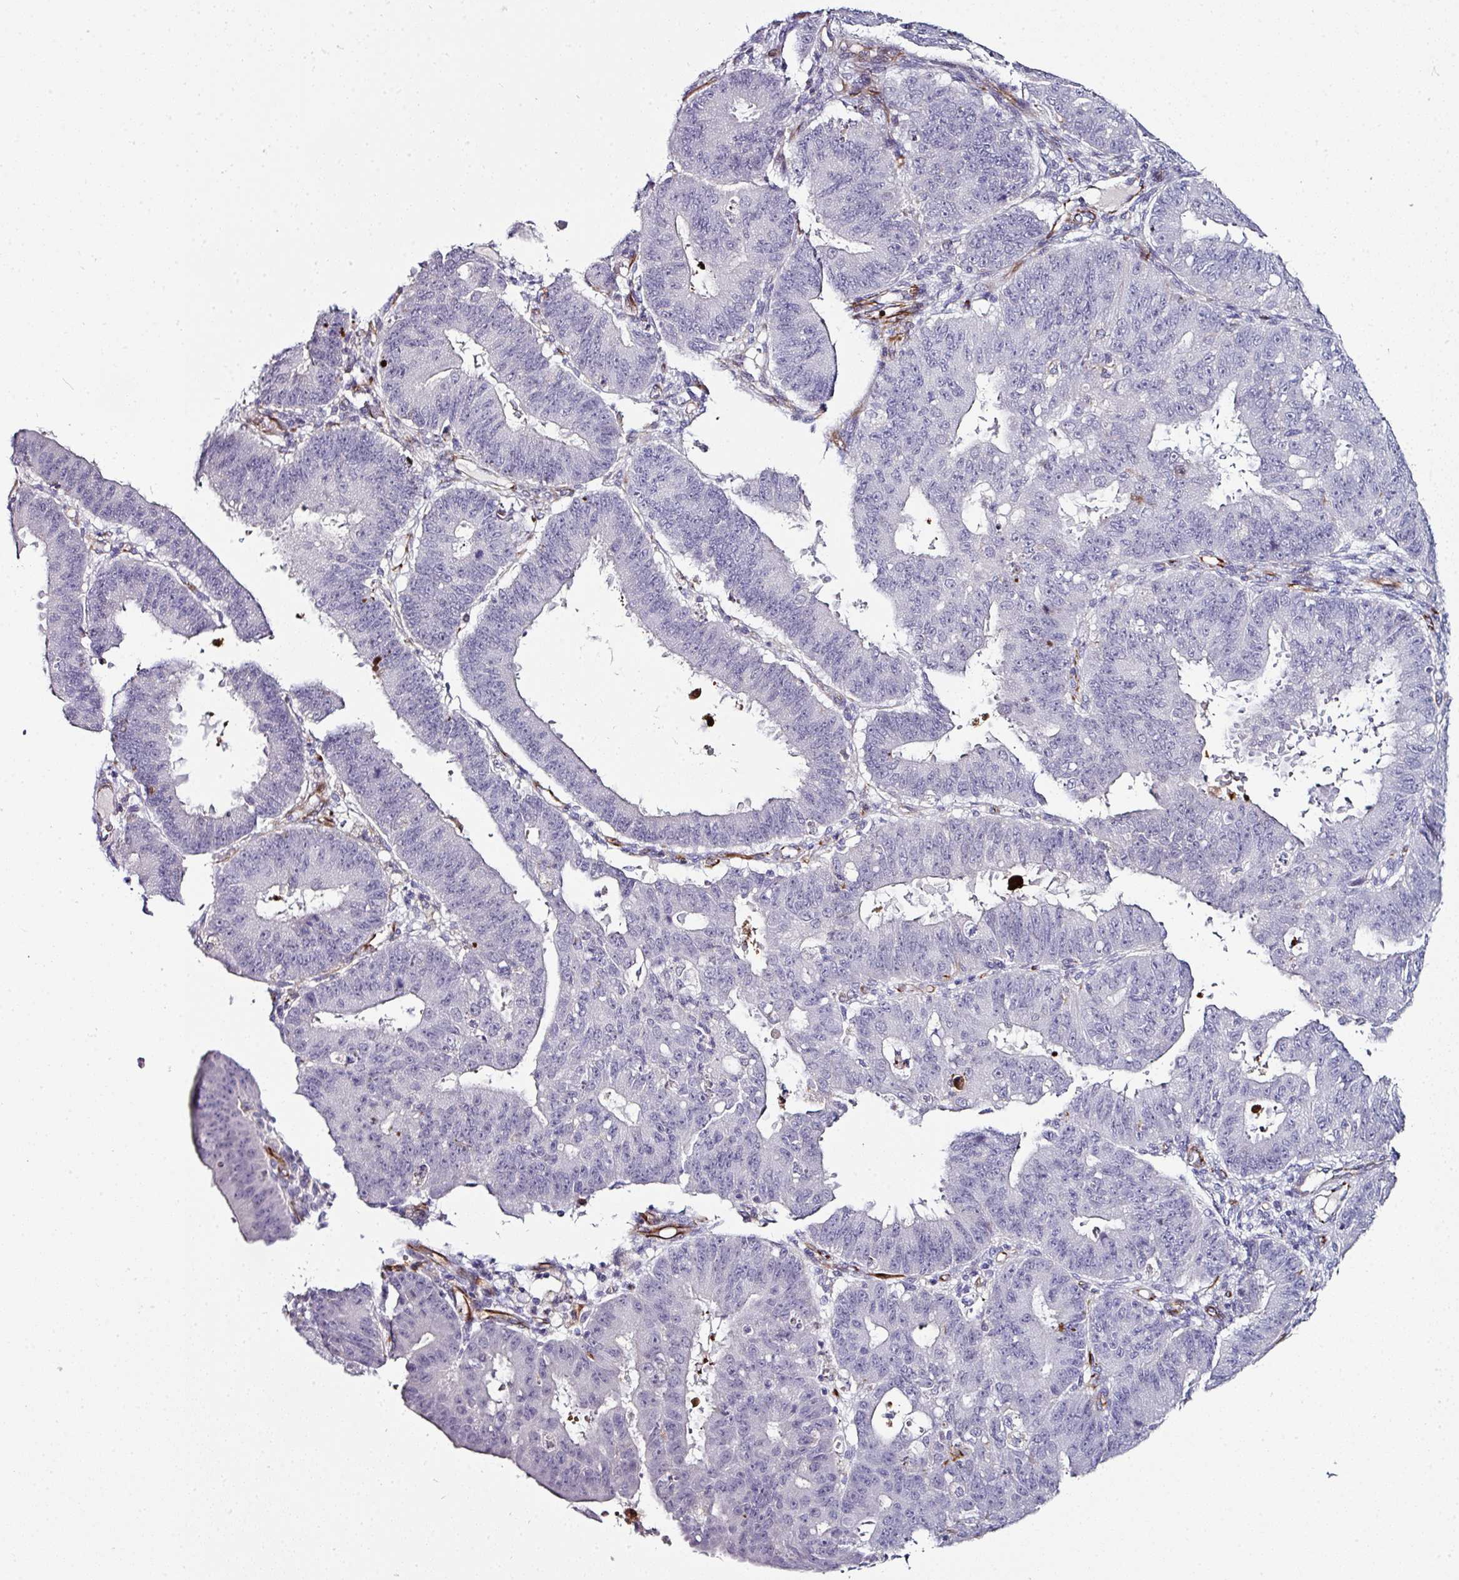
{"staining": {"intensity": "negative", "quantity": "none", "location": "none"}, "tissue": "ovarian cancer", "cell_type": "Tumor cells", "image_type": "cancer", "snomed": [{"axis": "morphology", "description": "Carcinoma, endometroid"}, {"axis": "topography", "description": "Appendix"}, {"axis": "topography", "description": "Ovary"}], "caption": "High power microscopy micrograph of an immunohistochemistry micrograph of endometroid carcinoma (ovarian), revealing no significant expression in tumor cells.", "gene": "TMPRSS9", "patient": {"sex": "female", "age": 42}}